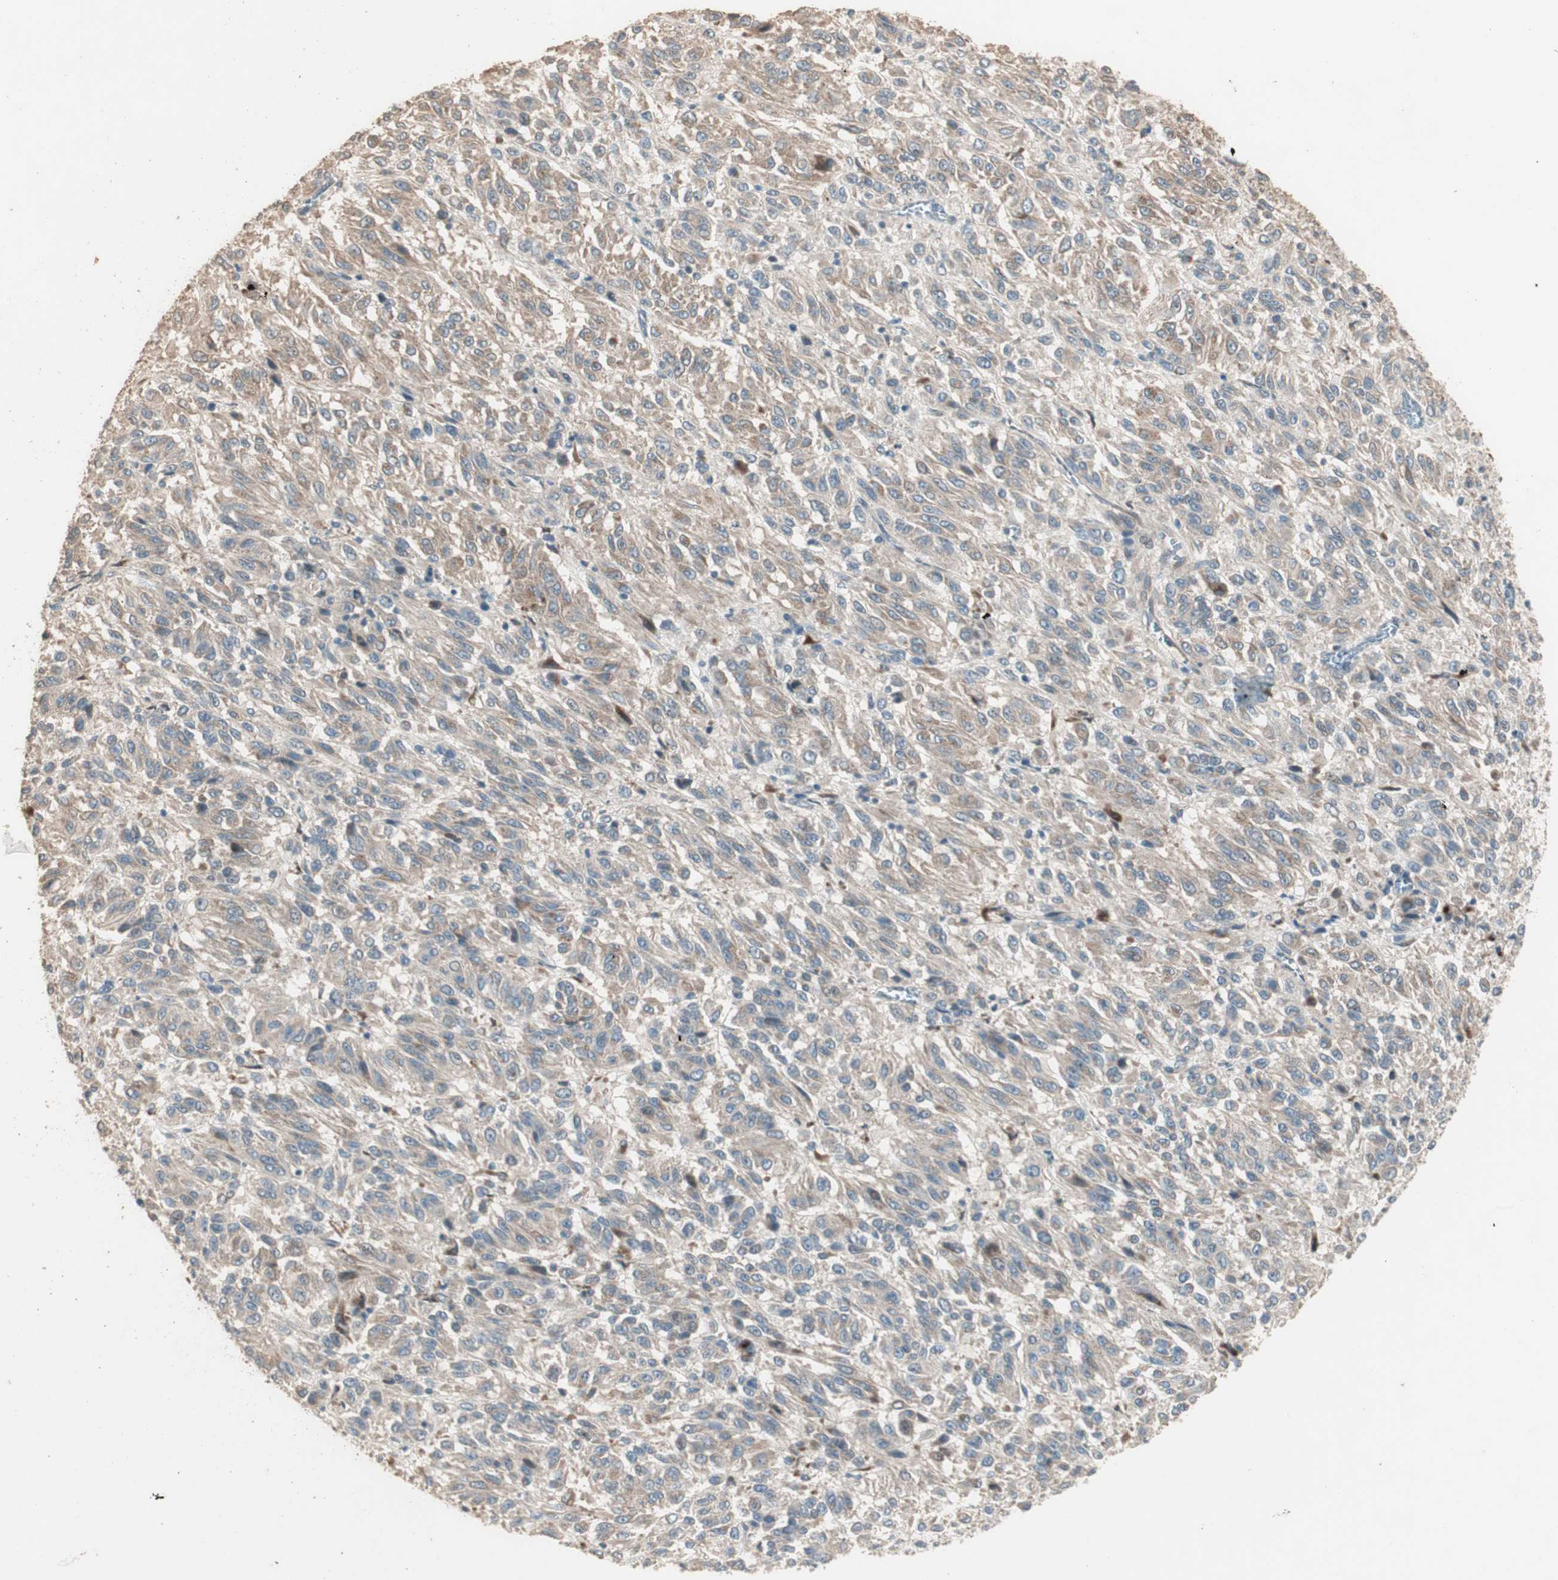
{"staining": {"intensity": "moderate", "quantity": ">75%", "location": "cytoplasmic/membranous"}, "tissue": "melanoma", "cell_type": "Tumor cells", "image_type": "cancer", "snomed": [{"axis": "morphology", "description": "Malignant melanoma, Metastatic site"}, {"axis": "topography", "description": "Lung"}], "caption": "Malignant melanoma (metastatic site) tissue displays moderate cytoplasmic/membranous positivity in about >75% of tumor cells, visualized by immunohistochemistry.", "gene": "RARRES1", "patient": {"sex": "male", "age": 64}}